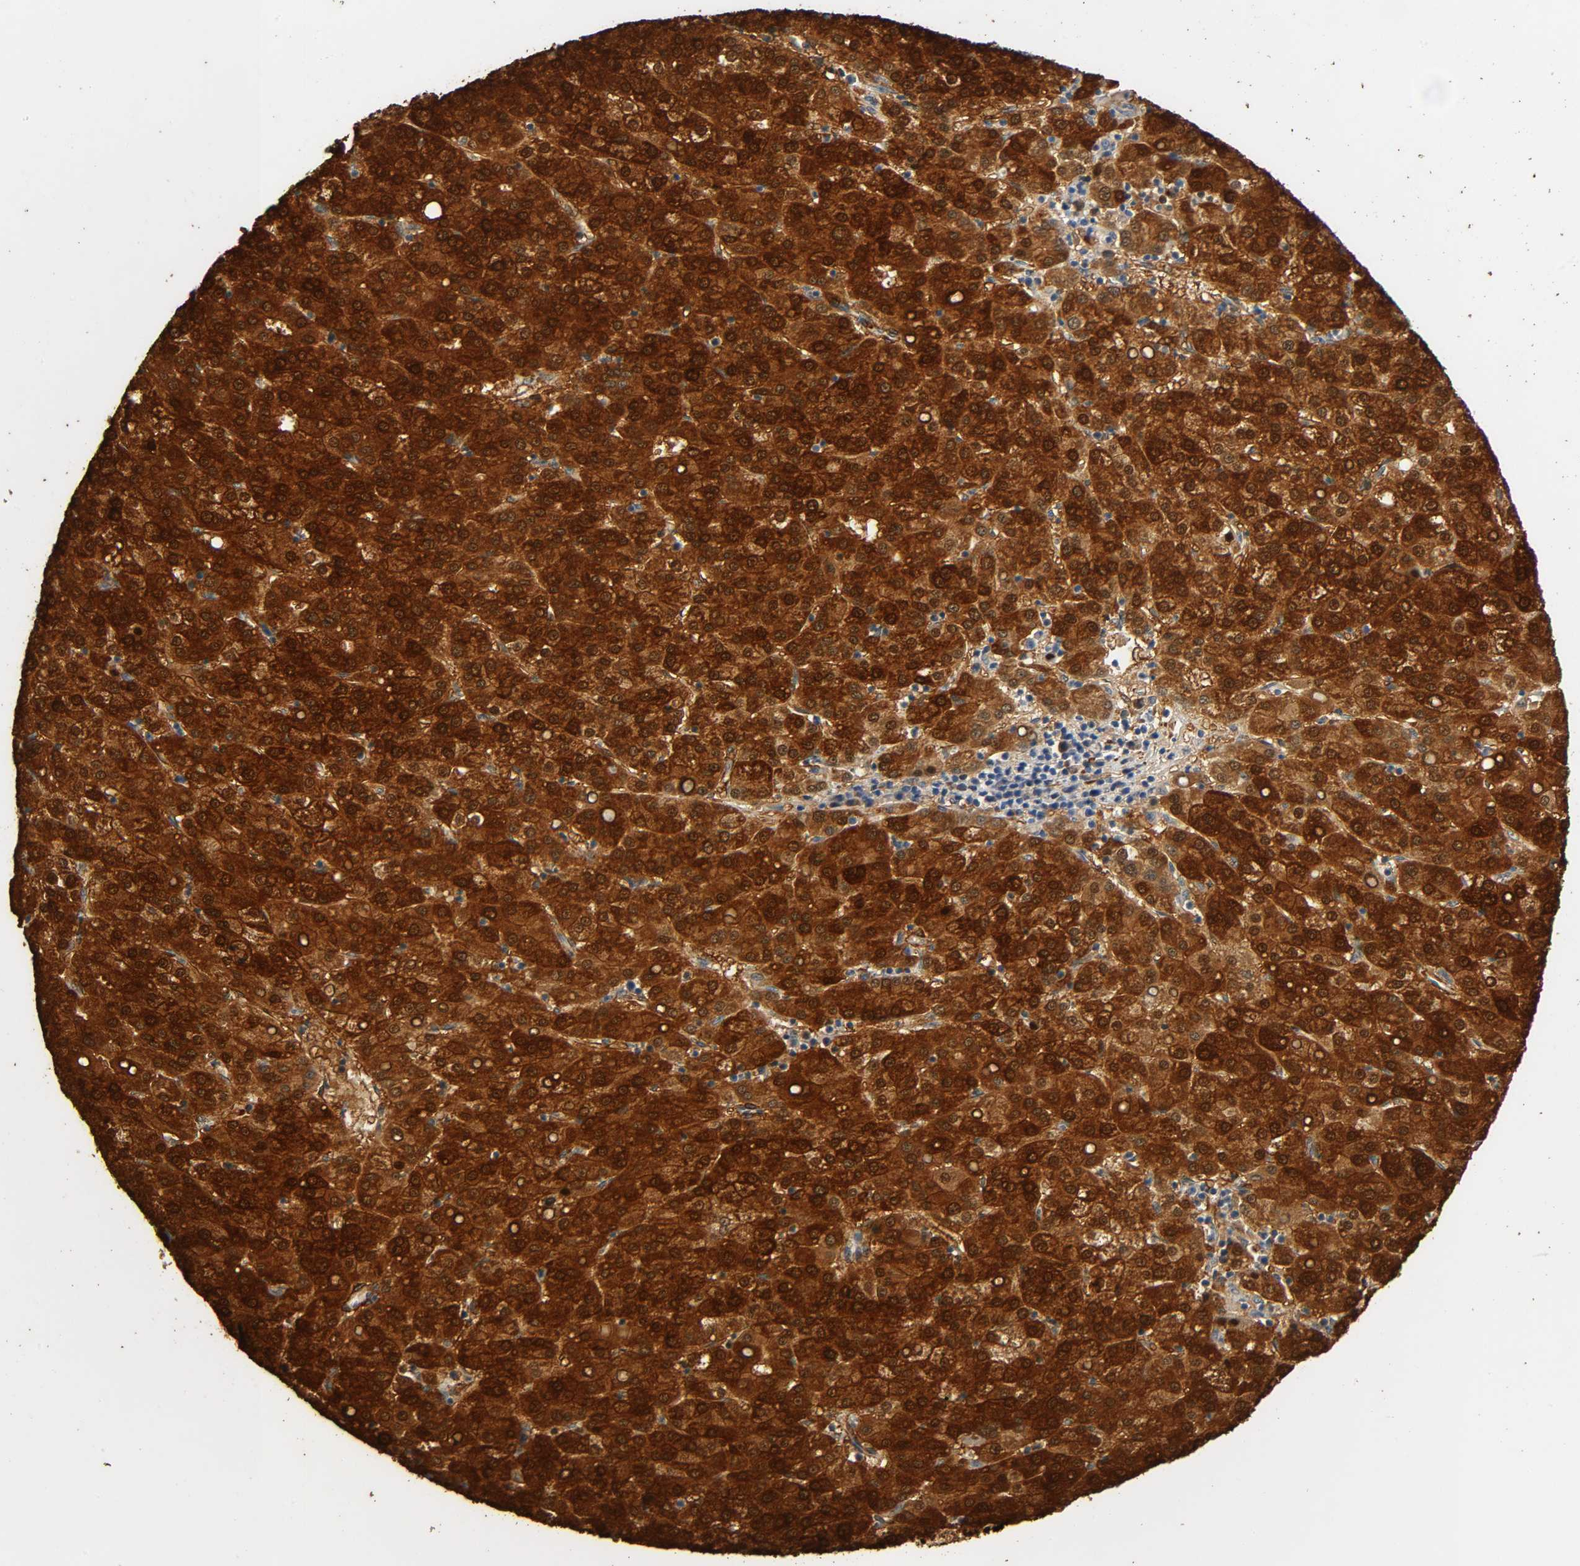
{"staining": {"intensity": "strong", "quantity": ">75%", "location": "cytoplasmic/membranous,nuclear"}, "tissue": "liver cancer", "cell_type": "Tumor cells", "image_type": "cancer", "snomed": [{"axis": "morphology", "description": "Carcinoma, Hepatocellular, NOS"}, {"axis": "topography", "description": "Liver"}], "caption": "Liver cancer stained with a protein marker reveals strong staining in tumor cells.", "gene": "GSTA3", "patient": {"sex": "female", "age": 58}}